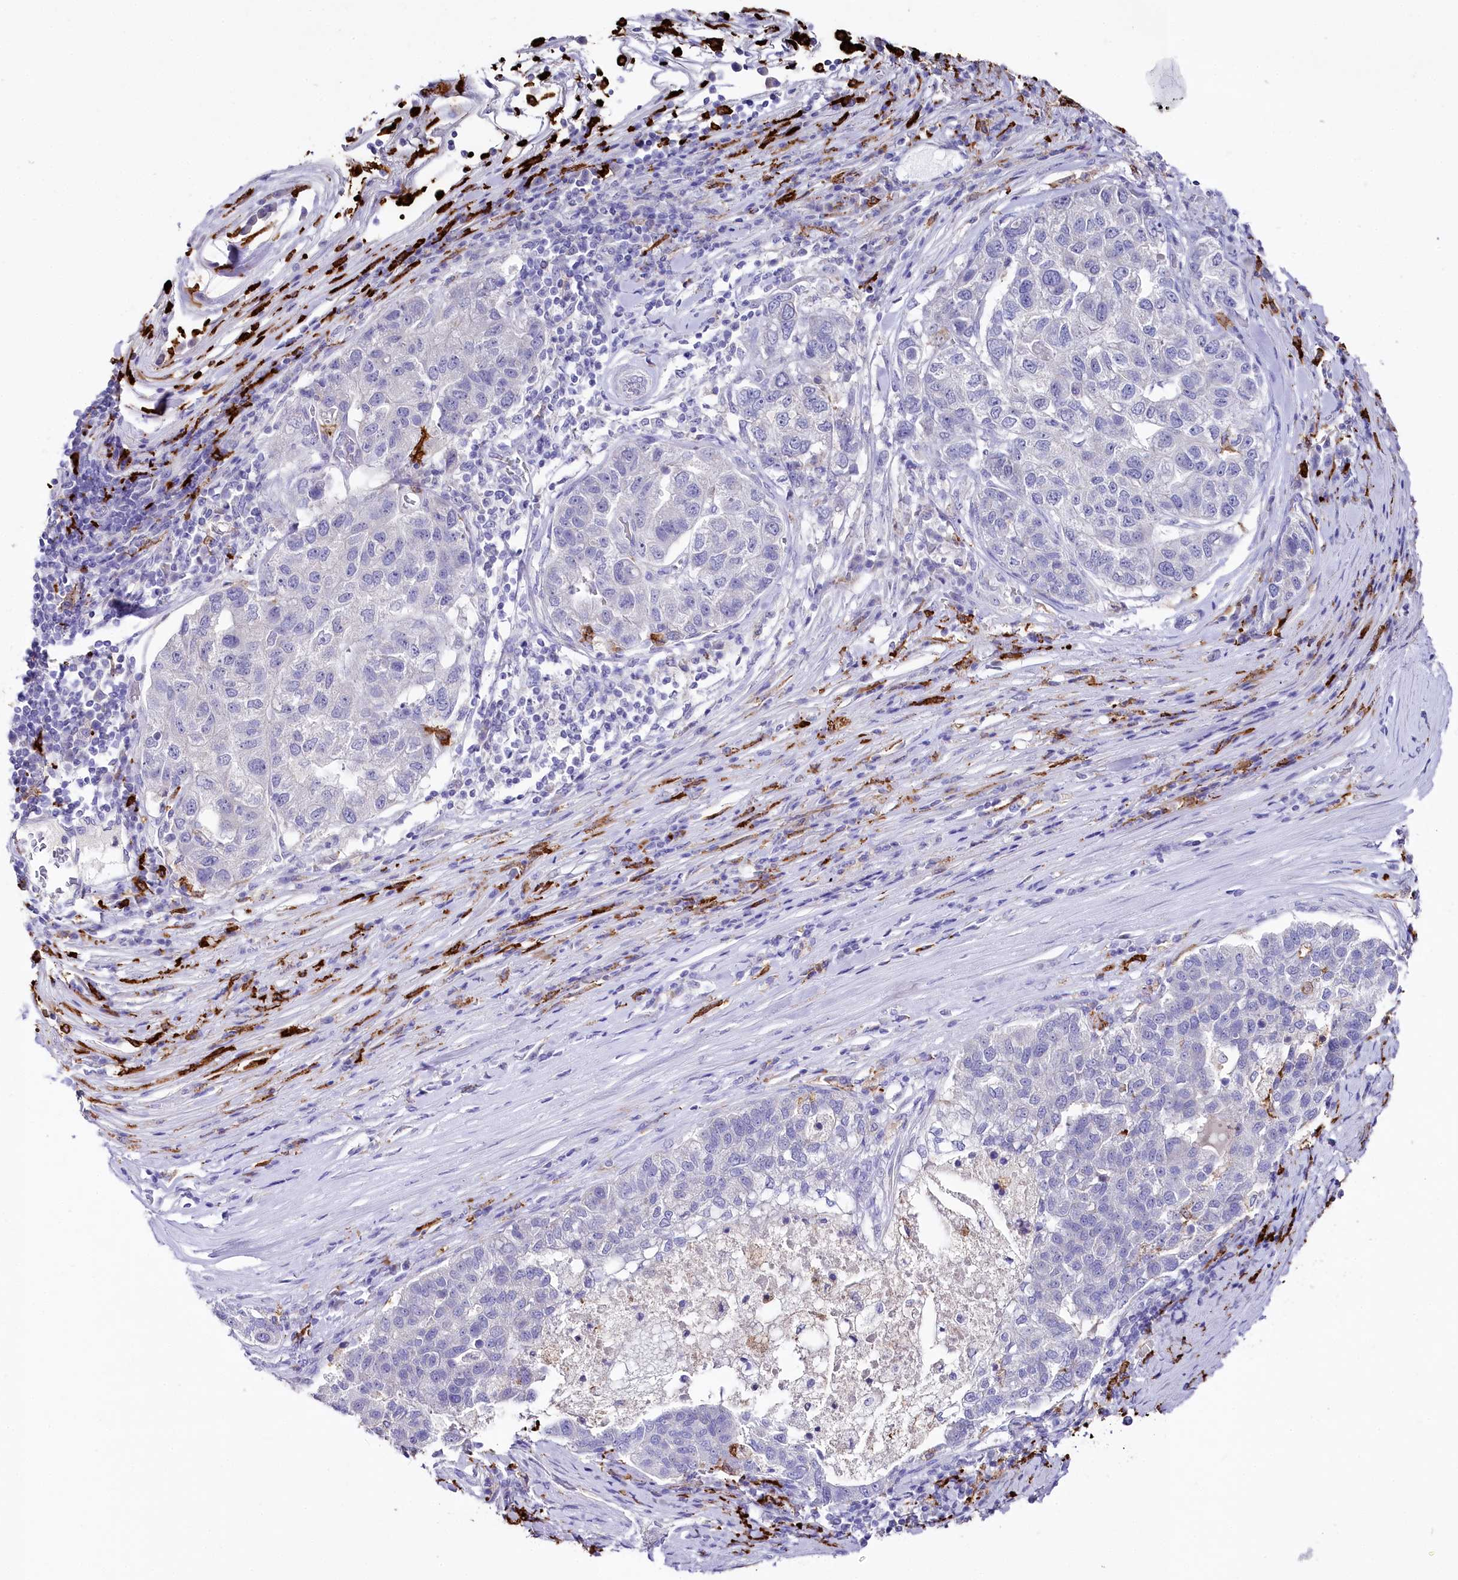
{"staining": {"intensity": "negative", "quantity": "none", "location": "none"}, "tissue": "pancreatic cancer", "cell_type": "Tumor cells", "image_type": "cancer", "snomed": [{"axis": "morphology", "description": "Adenocarcinoma, NOS"}, {"axis": "topography", "description": "Pancreas"}], "caption": "Immunohistochemical staining of adenocarcinoma (pancreatic) shows no significant positivity in tumor cells.", "gene": "CLEC4M", "patient": {"sex": "female", "age": 61}}